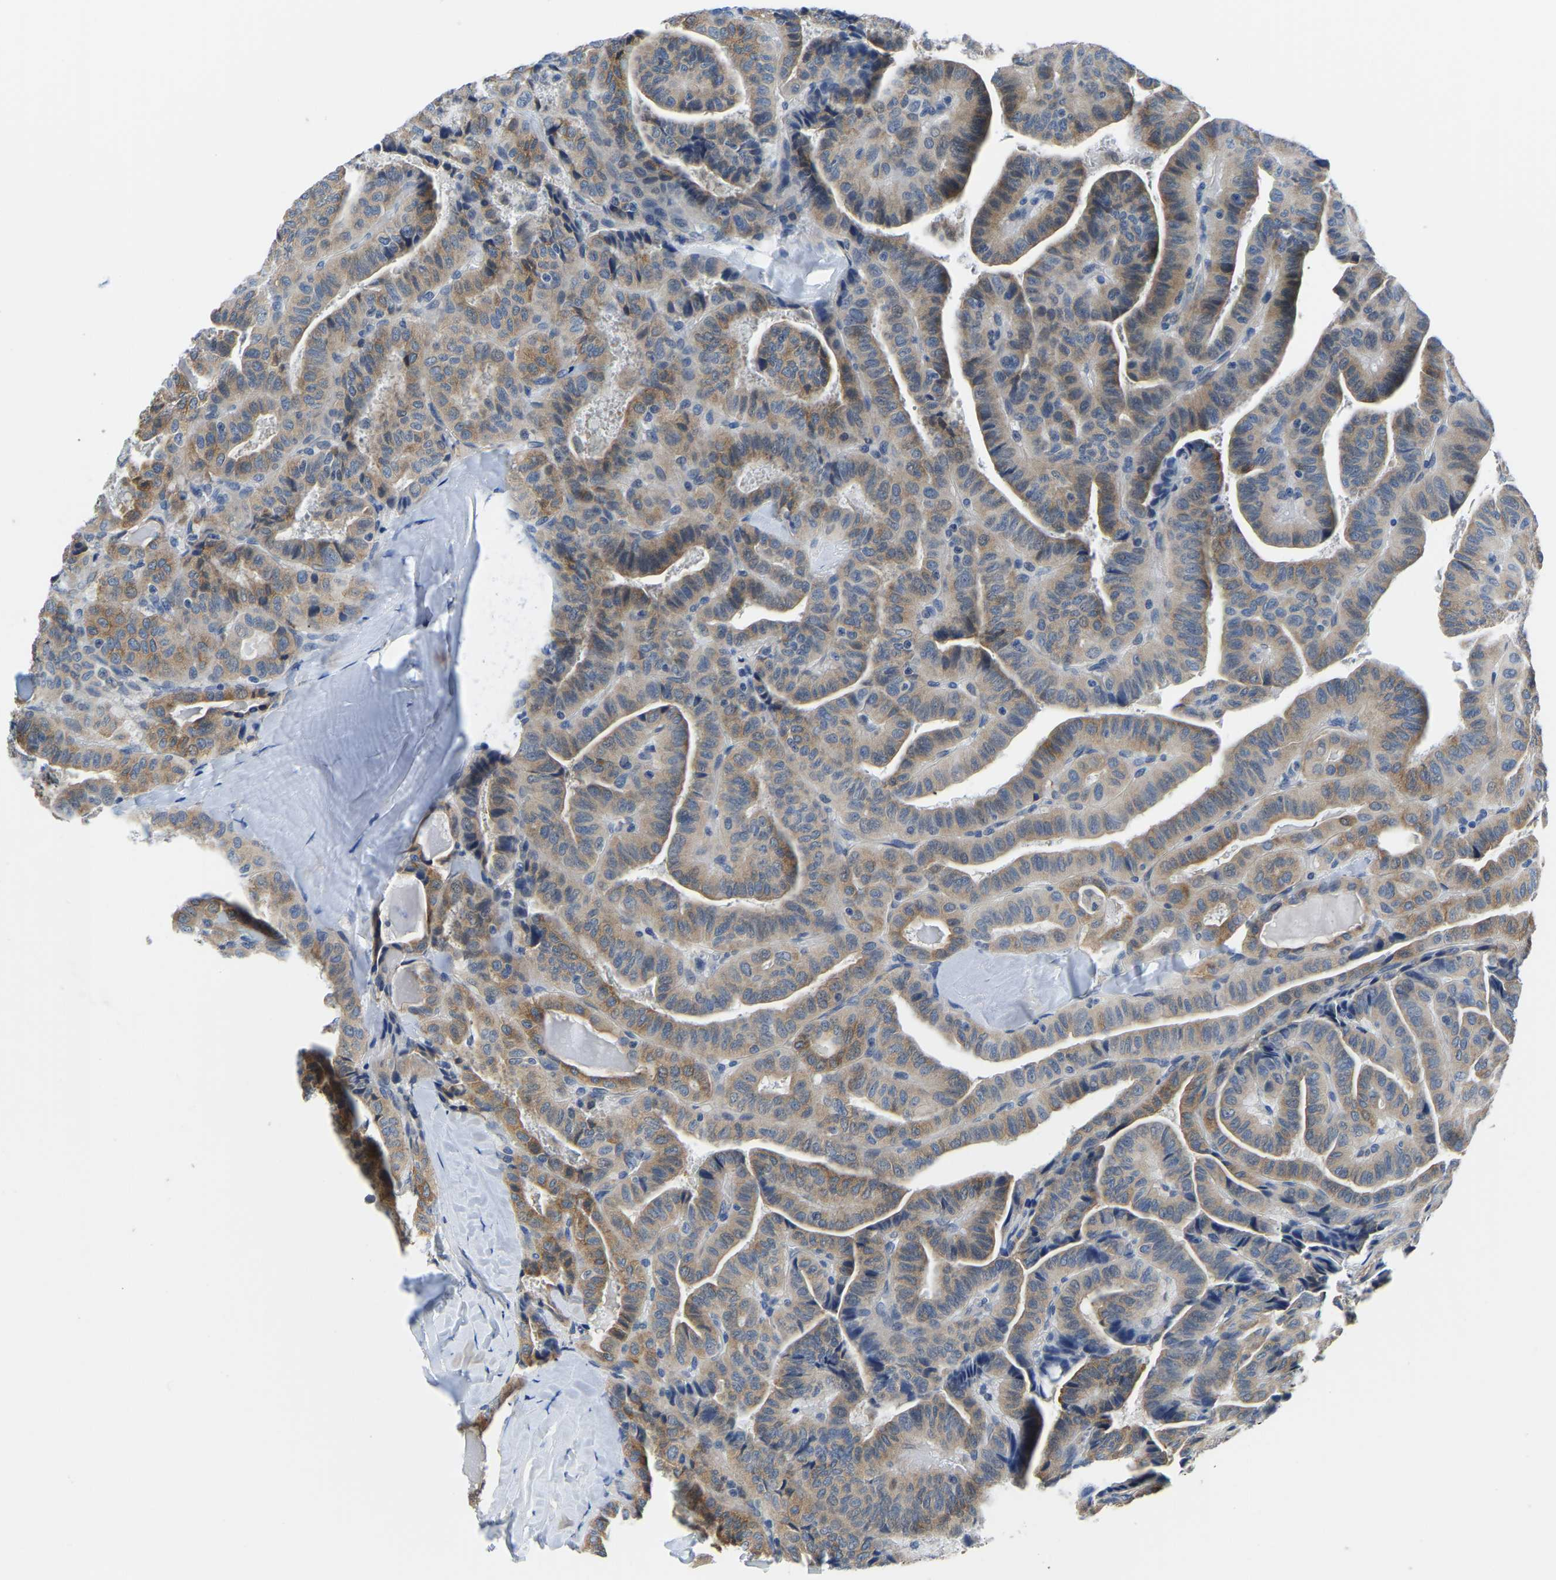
{"staining": {"intensity": "moderate", "quantity": ">75%", "location": "cytoplasmic/membranous"}, "tissue": "thyroid cancer", "cell_type": "Tumor cells", "image_type": "cancer", "snomed": [{"axis": "morphology", "description": "Papillary adenocarcinoma, NOS"}, {"axis": "topography", "description": "Thyroid gland"}], "caption": "Thyroid cancer (papillary adenocarcinoma) was stained to show a protein in brown. There is medium levels of moderate cytoplasmic/membranous staining in approximately >75% of tumor cells.", "gene": "LIAS", "patient": {"sex": "male", "age": 77}}